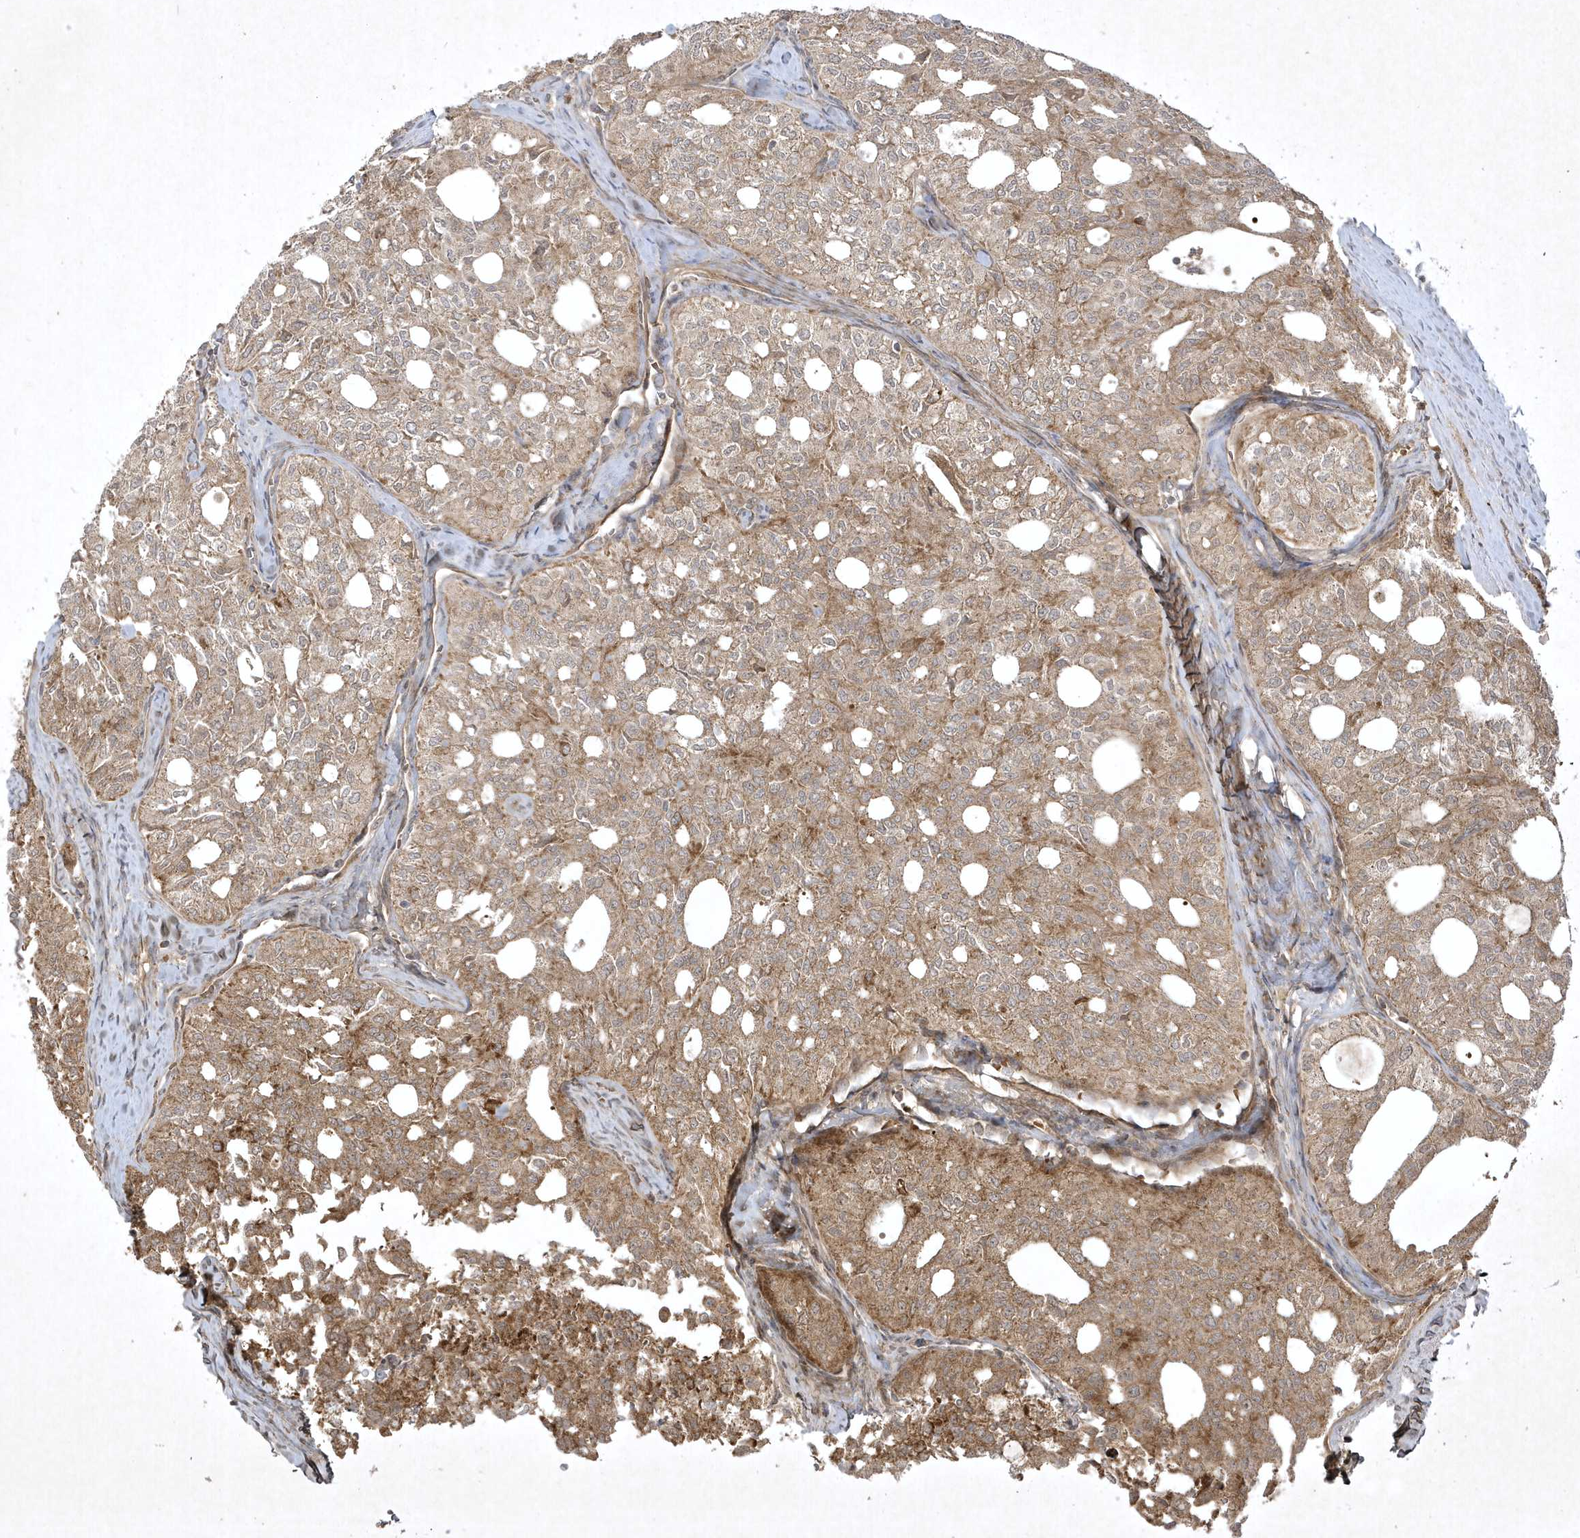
{"staining": {"intensity": "moderate", "quantity": ">75%", "location": "cytoplasmic/membranous"}, "tissue": "thyroid cancer", "cell_type": "Tumor cells", "image_type": "cancer", "snomed": [{"axis": "morphology", "description": "Follicular adenoma carcinoma, NOS"}, {"axis": "topography", "description": "Thyroid gland"}], "caption": "Immunohistochemistry histopathology image of neoplastic tissue: thyroid cancer (follicular adenoma carcinoma) stained using immunohistochemistry (IHC) shows medium levels of moderate protein expression localized specifically in the cytoplasmic/membranous of tumor cells, appearing as a cytoplasmic/membranous brown color.", "gene": "FAM83C", "patient": {"sex": "male", "age": 75}}